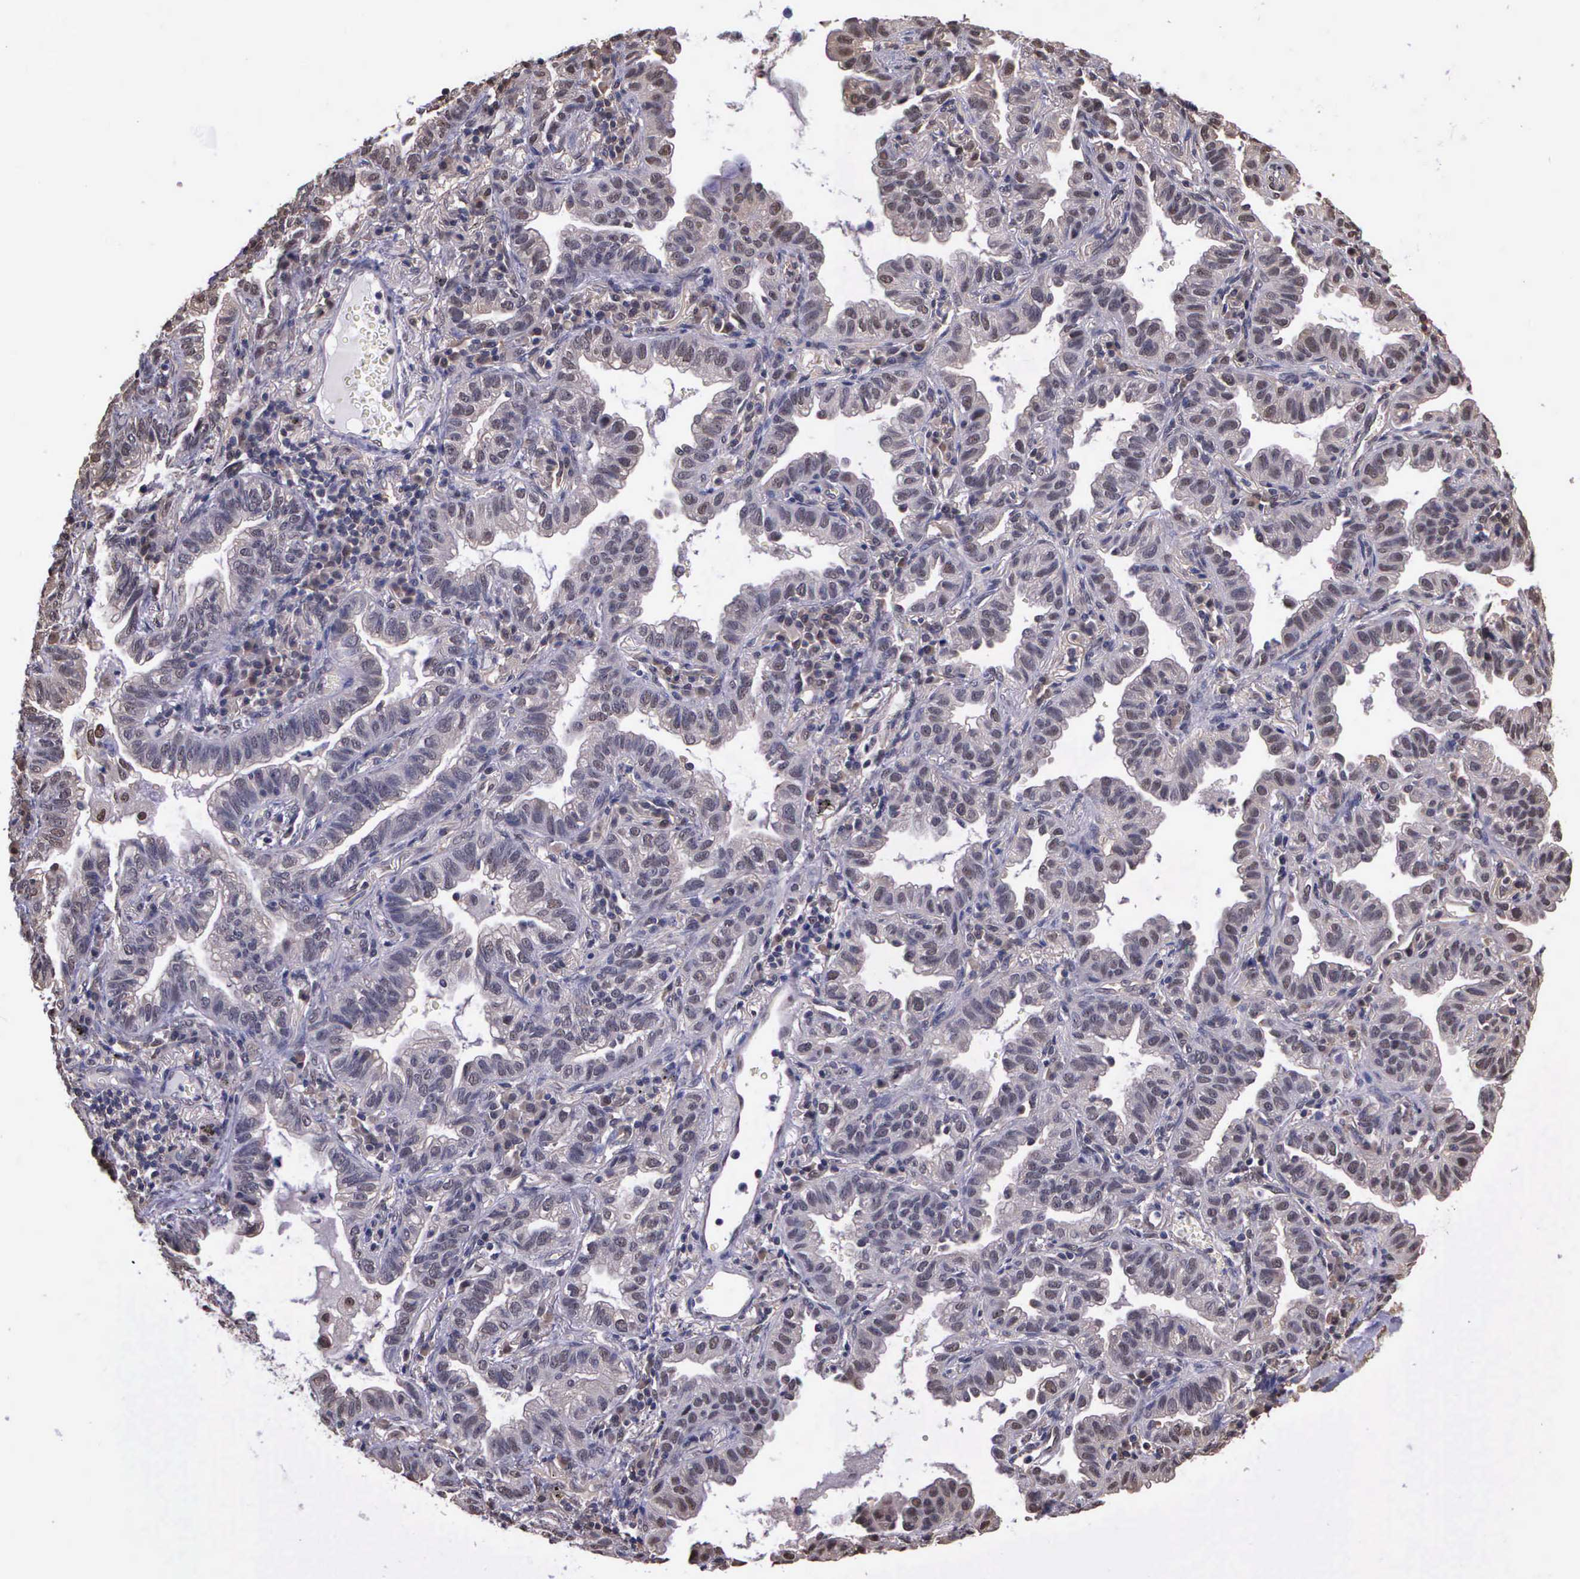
{"staining": {"intensity": "weak", "quantity": "<25%", "location": "cytoplasmic/membranous"}, "tissue": "lung cancer", "cell_type": "Tumor cells", "image_type": "cancer", "snomed": [{"axis": "morphology", "description": "Adenocarcinoma, NOS"}, {"axis": "topography", "description": "Lung"}], "caption": "Lung adenocarcinoma was stained to show a protein in brown. There is no significant positivity in tumor cells.", "gene": "PSMC1", "patient": {"sex": "female", "age": 50}}